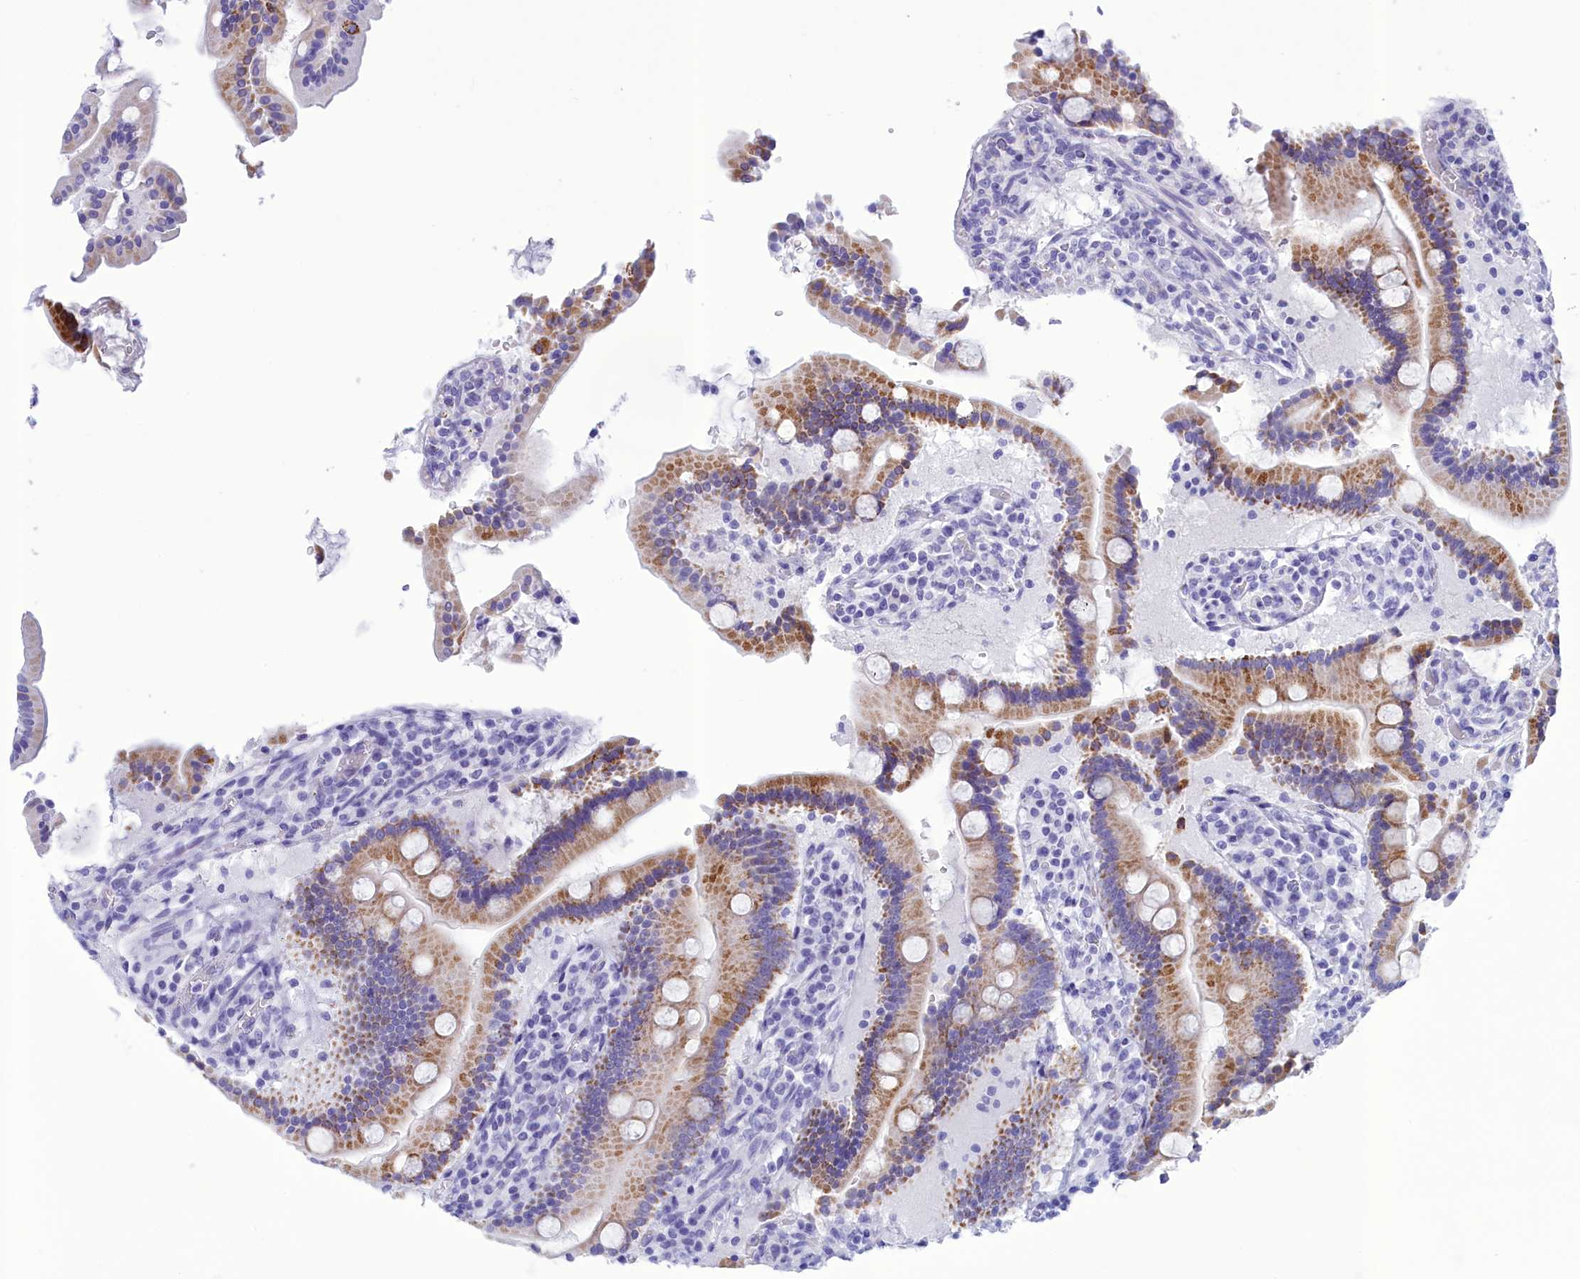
{"staining": {"intensity": "strong", "quantity": "25%-75%", "location": "cytoplasmic/membranous"}, "tissue": "duodenum", "cell_type": "Glandular cells", "image_type": "normal", "snomed": [{"axis": "morphology", "description": "Normal tissue, NOS"}, {"axis": "topography", "description": "Duodenum"}], "caption": "Protein expression by immunohistochemistry demonstrates strong cytoplasmic/membranous positivity in about 25%-75% of glandular cells in benign duodenum. (Brightfield microscopy of DAB IHC at high magnification).", "gene": "BRI3", "patient": {"sex": "male", "age": 55}}